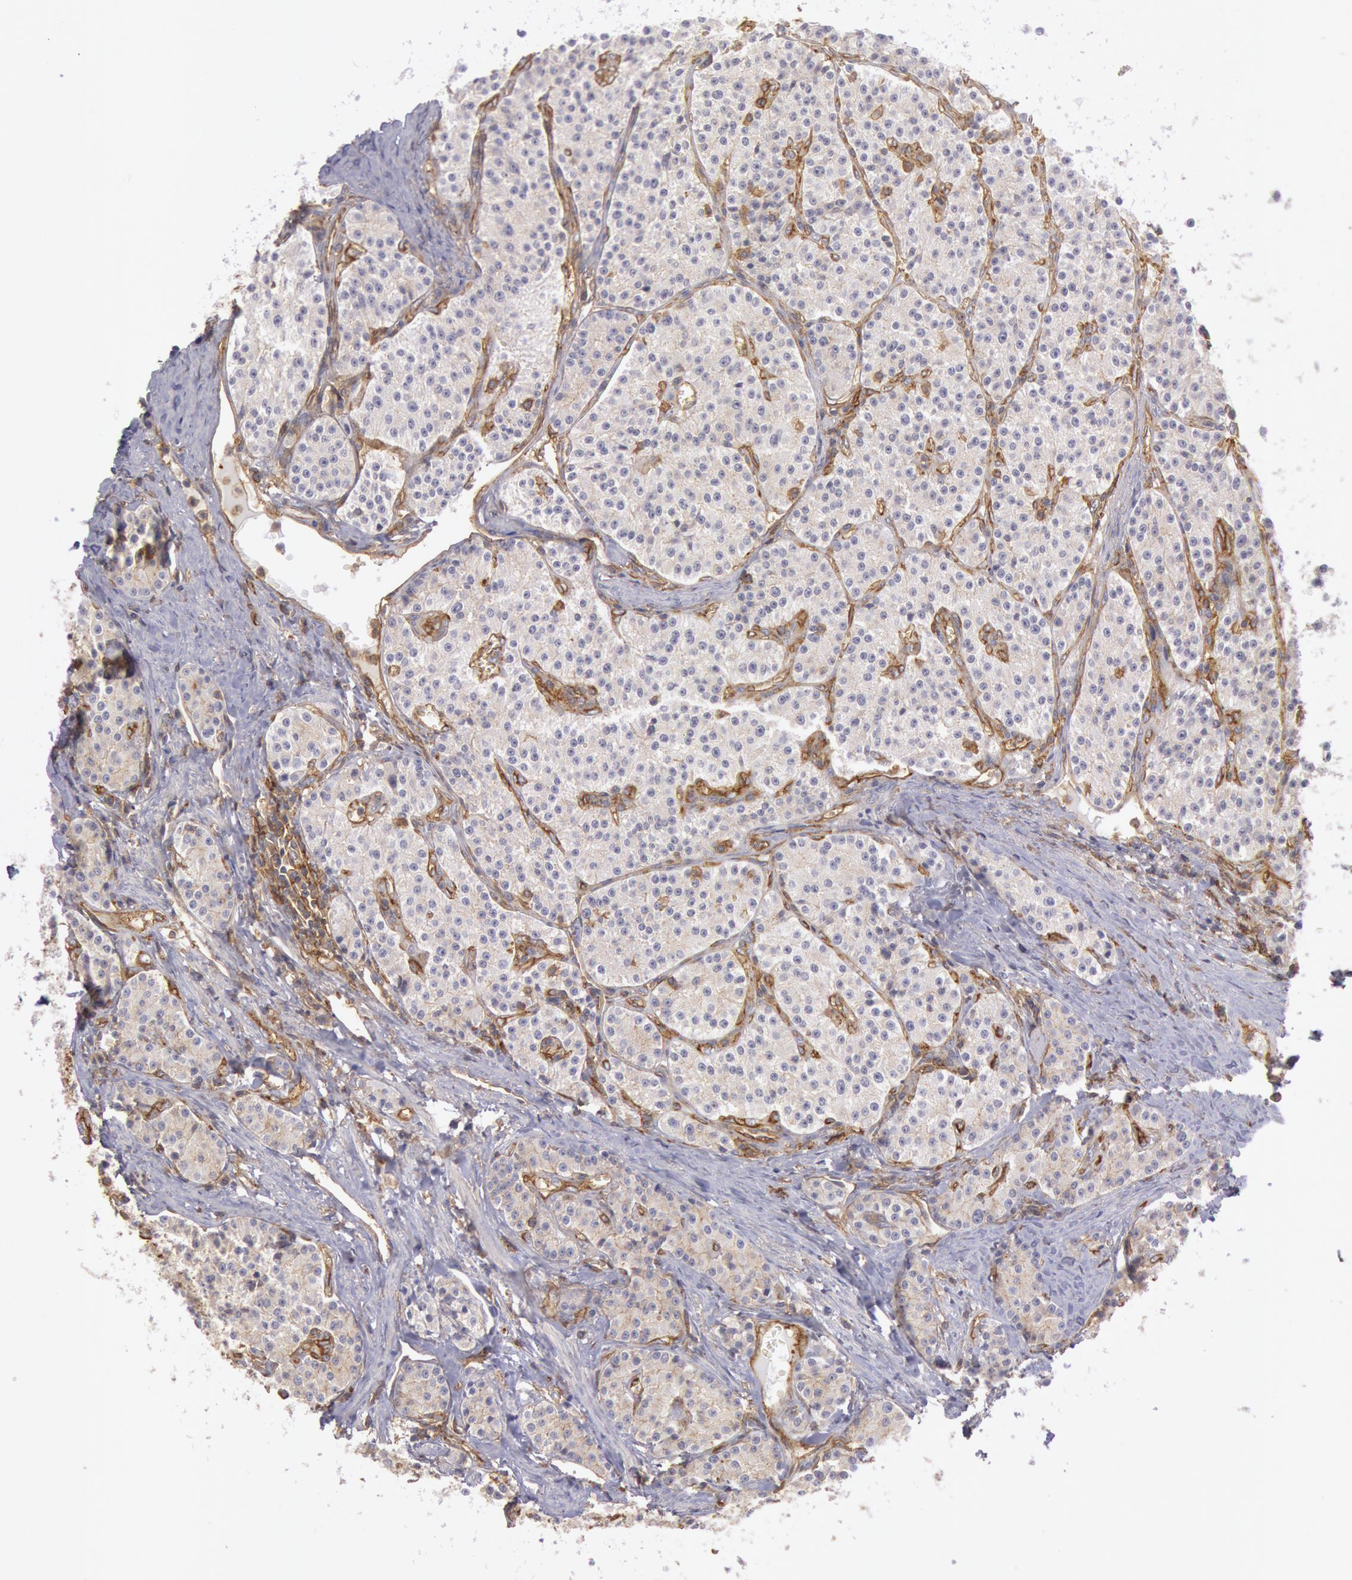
{"staining": {"intensity": "negative", "quantity": "none", "location": "none"}, "tissue": "carcinoid", "cell_type": "Tumor cells", "image_type": "cancer", "snomed": [{"axis": "morphology", "description": "Carcinoid, malignant, NOS"}, {"axis": "topography", "description": "Stomach"}], "caption": "Immunohistochemical staining of human carcinoid exhibits no significant positivity in tumor cells.", "gene": "SNAP23", "patient": {"sex": "female", "age": 76}}